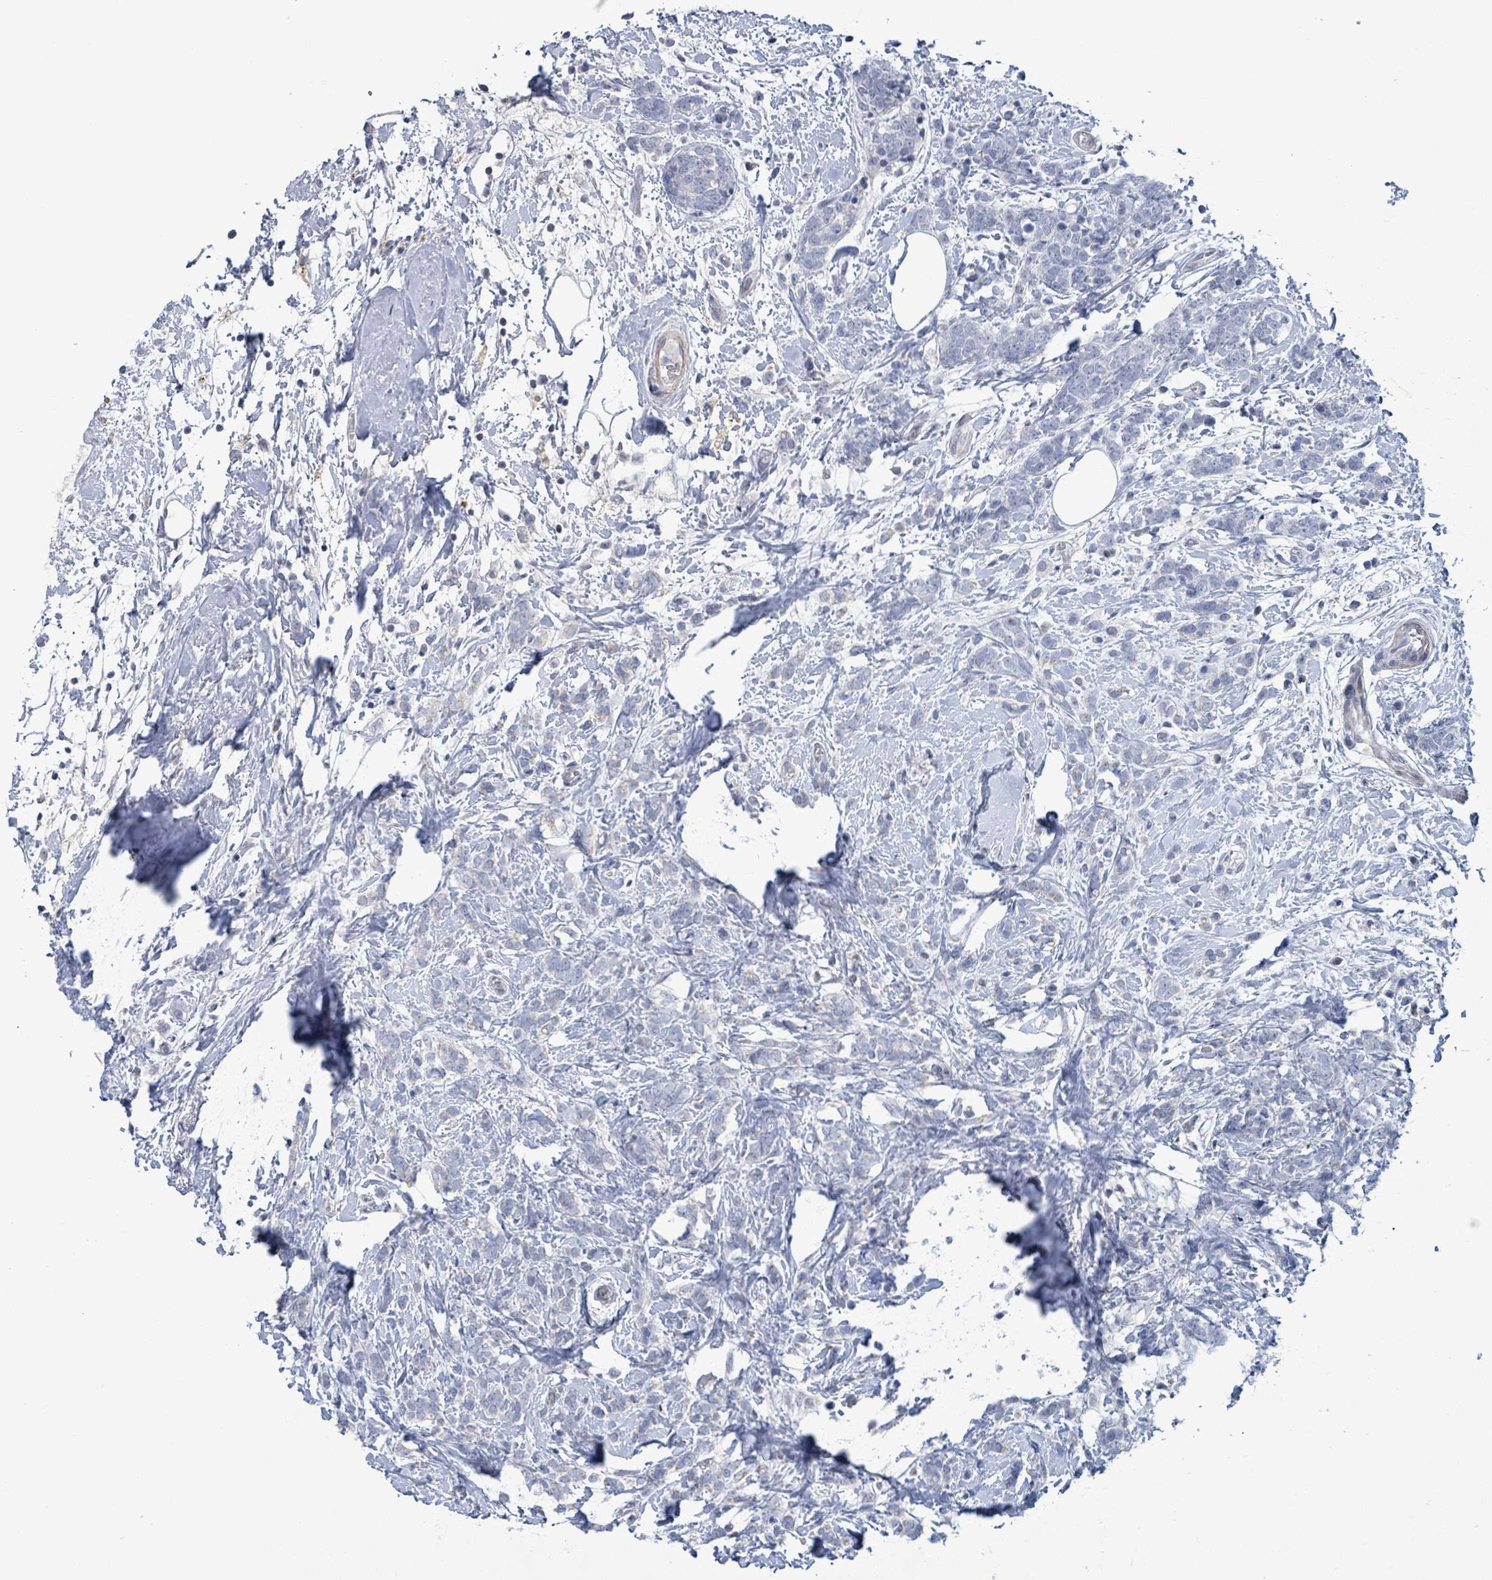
{"staining": {"intensity": "negative", "quantity": "none", "location": "none"}, "tissue": "breast cancer", "cell_type": "Tumor cells", "image_type": "cancer", "snomed": [{"axis": "morphology", "description": "Lobular carcinoma"}, {"axis": "topography", "description": "Breast"}], "caption": "Immunohistochemistry of human breast lobular carcinoma exhibits no positivity in tumor cells.", "gene": "NTN3", "patient": {"sex": "female", "age": 58}}